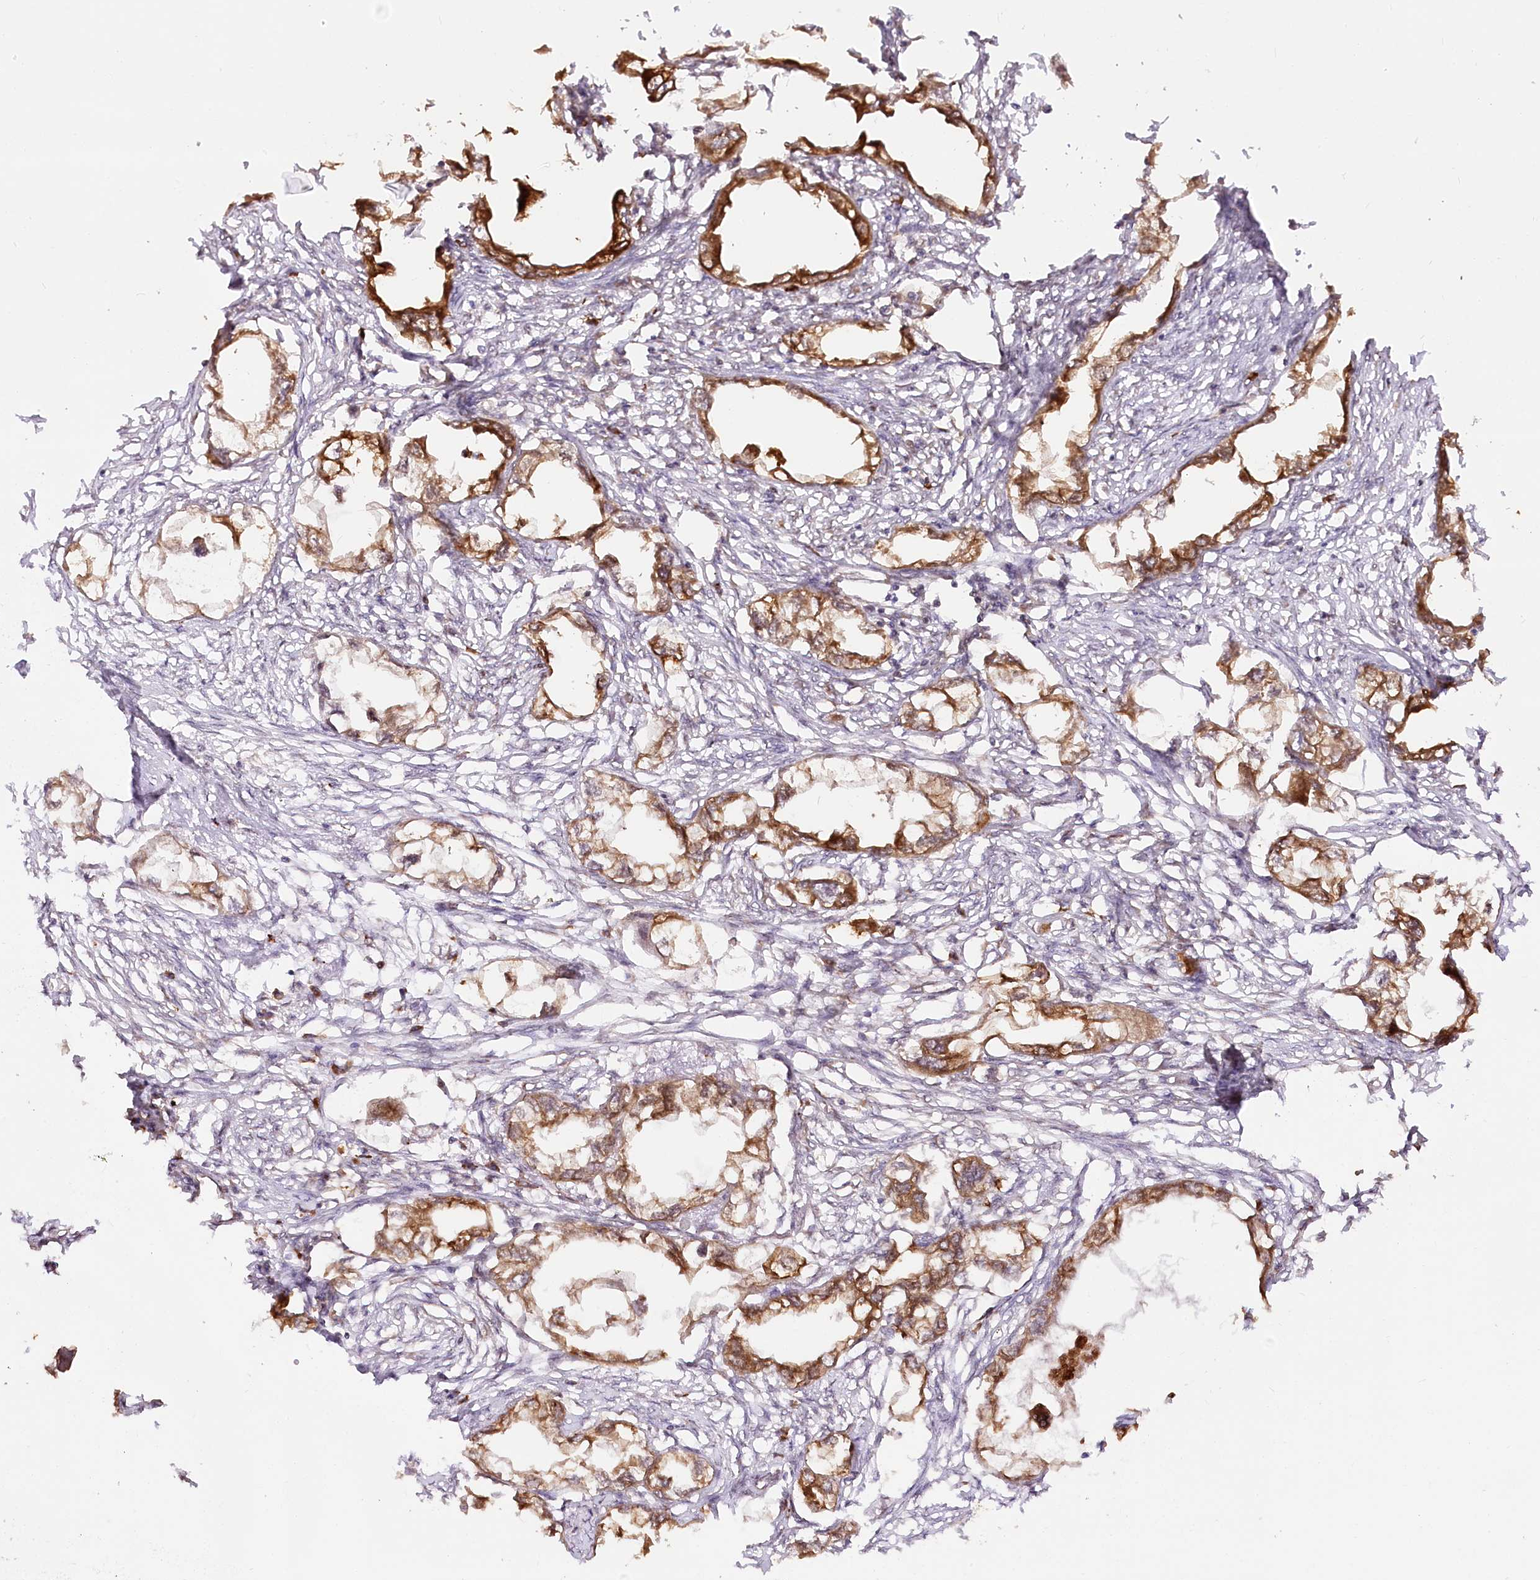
{"staining": {"intensity": "moderate", "quantity": ">75%", "location": "cytoplasmic/membranous"}, "tissue": "endometrial cancer", "cell_type": "Tumor cells", "image_type": "cancer", "snomed": [{"axis": "morphology", "description": "Adenocarcinoma, NOS"}, {"axis": "morphology", "description": "Adenocarcinoma, metastatic, NOS"}, {"axis": "topography", "description": "Adipose tissue"}, {"axis": "topography", "description": "Endometrium"}], "caption": "Human adenocarcinoma (endometrial) stained with a brown dye reveals moderate cytoplasmic/membranous positive expression in about >75% of tumor cells.", "gene": "ENSG00000144785", "patient": {"sex": "female", "age": 67}}